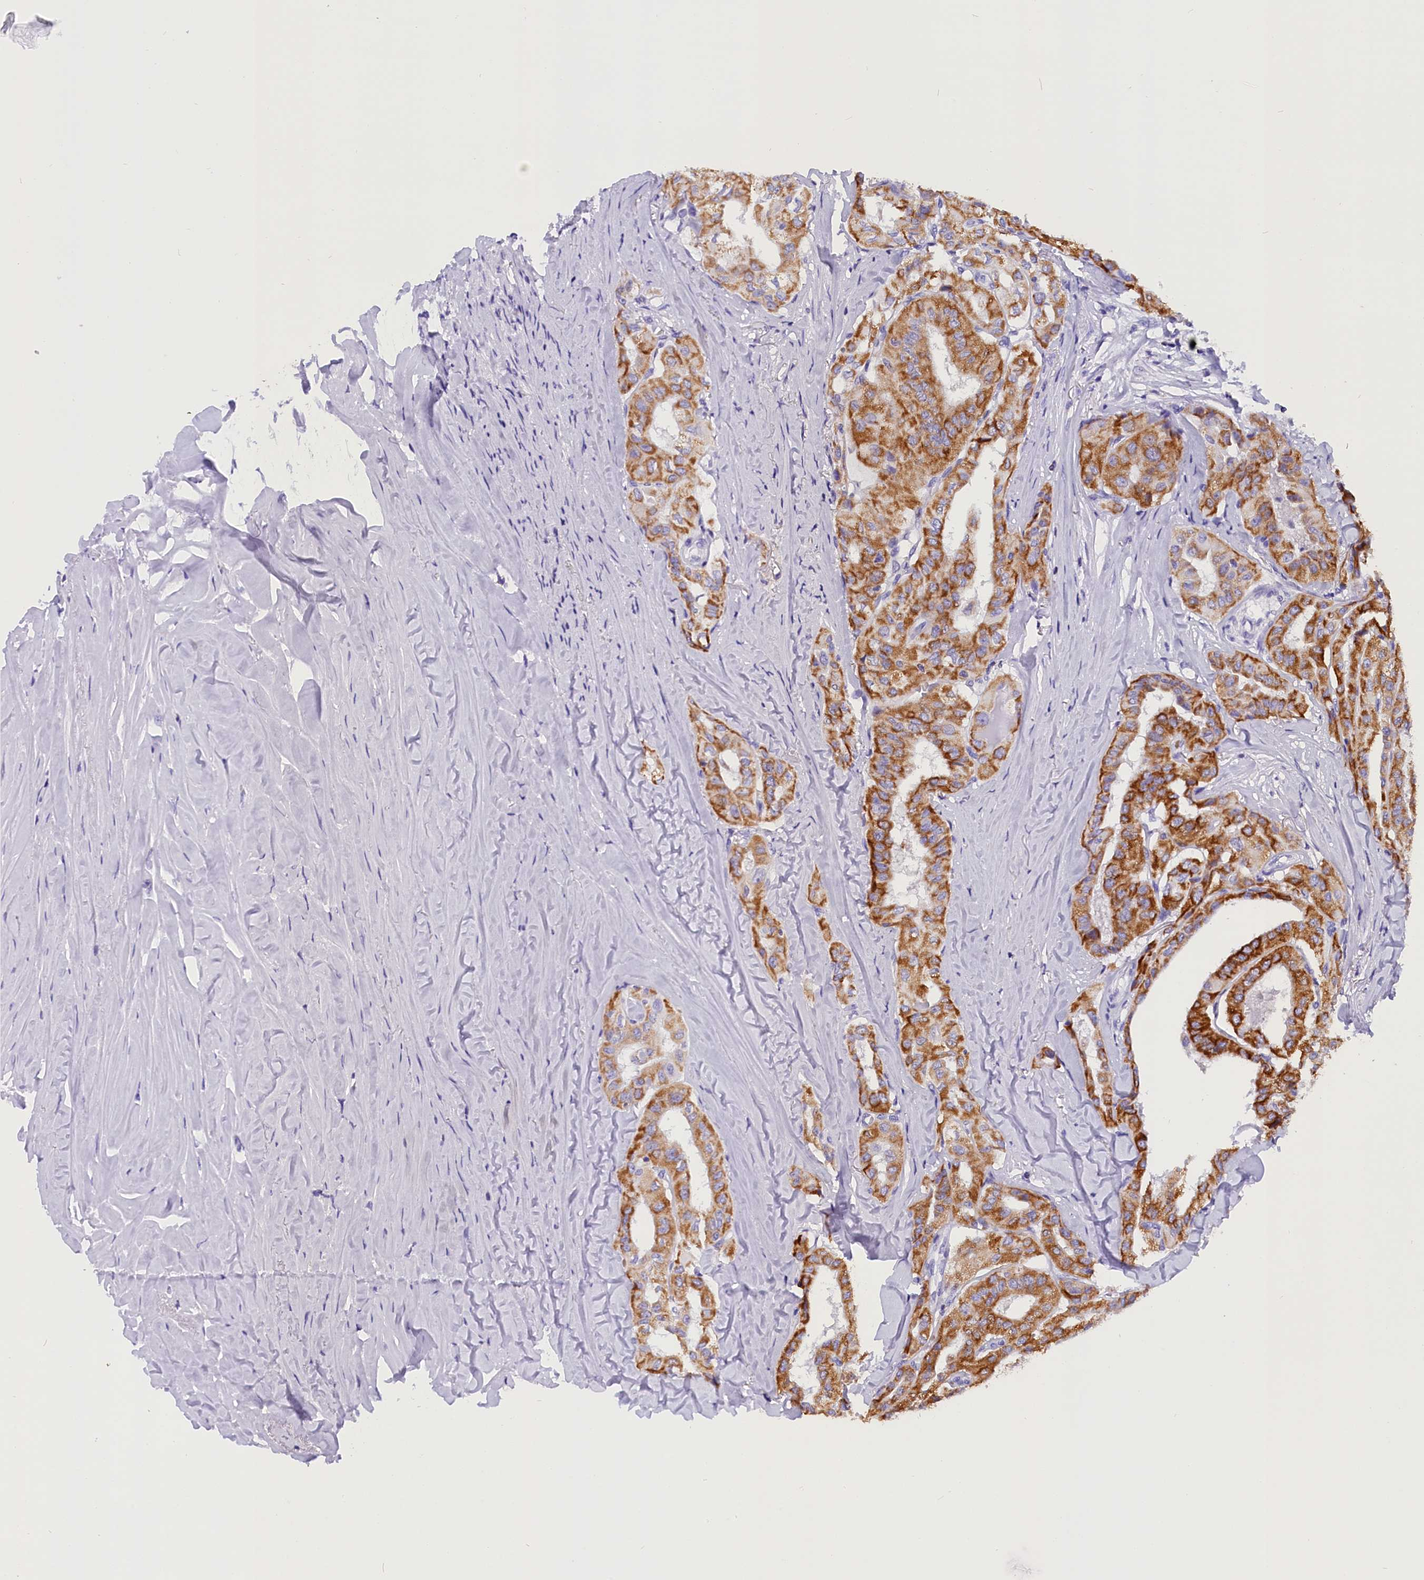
{"staining": {"intensity": "strong", "quantity": ">75%", "location": "cytoplasmic/membranous"}, "tissue": "thyroid cancer", "cell_type": "Tumor cells", "image_type": "cancer", "snomed": [{"axis": "morphology", "description": "Papillary adenocarcinoma, NOS"}, {"axis": "topography", "description": "Thyroid gland"}], "caption": "Tumor cells display high levels of strong cytoplasmic/membranous expression in about >75% of cells in human thyroid papillary adenocarcinoma.", "gene": "ABAT", "patient": {"sex": "female", "age": 59}}